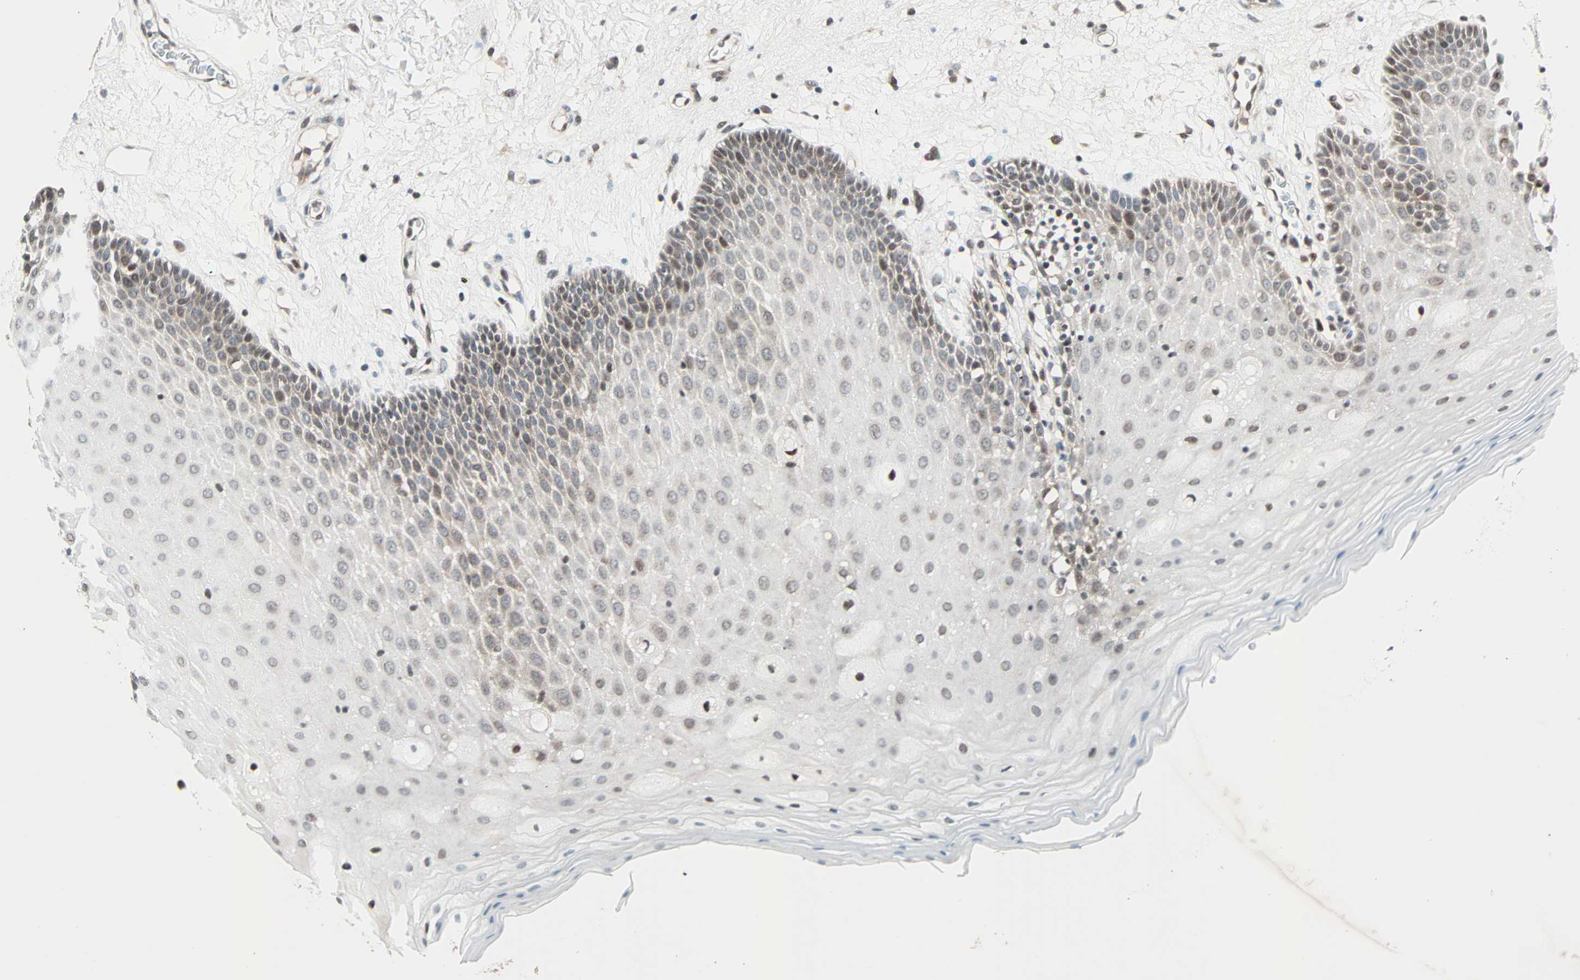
{"staining": {"intensity": "strong", "quantity": "<25%", "location": "cytoplasmic/membranous,nuclear"}, "tissue": "oral mucosa", "cell_type": "Squamous epithelial cells", "image_type": "normal", "snomed": [{"axis": "morphology", "description": "Normal tissue, NOS"}, {"axis": "morphology", "description": "Squamous cell carcinoma, NOS"}, {"axis": "topography", "description": "Skeletal muscle"}, {"axis": "topography", "description": "Oral tissue"}, {"axis": "topography", "description": "Head-Neck"}], "caption": "Oral mucosa stained with DAB immunohistochemistry (IHC) displays medium levels of strong cytoplasmic/membranous,nuclear staining in about <25% of squamous epithelial cells. Using DAB (3,3'-diaminobenzidine) (brown) and hematoxylin (blue) stains, captured at high magnification using brightfield microscopy.", "gene": "CBX4", "patient": {"sex": "male", "age": 71}}